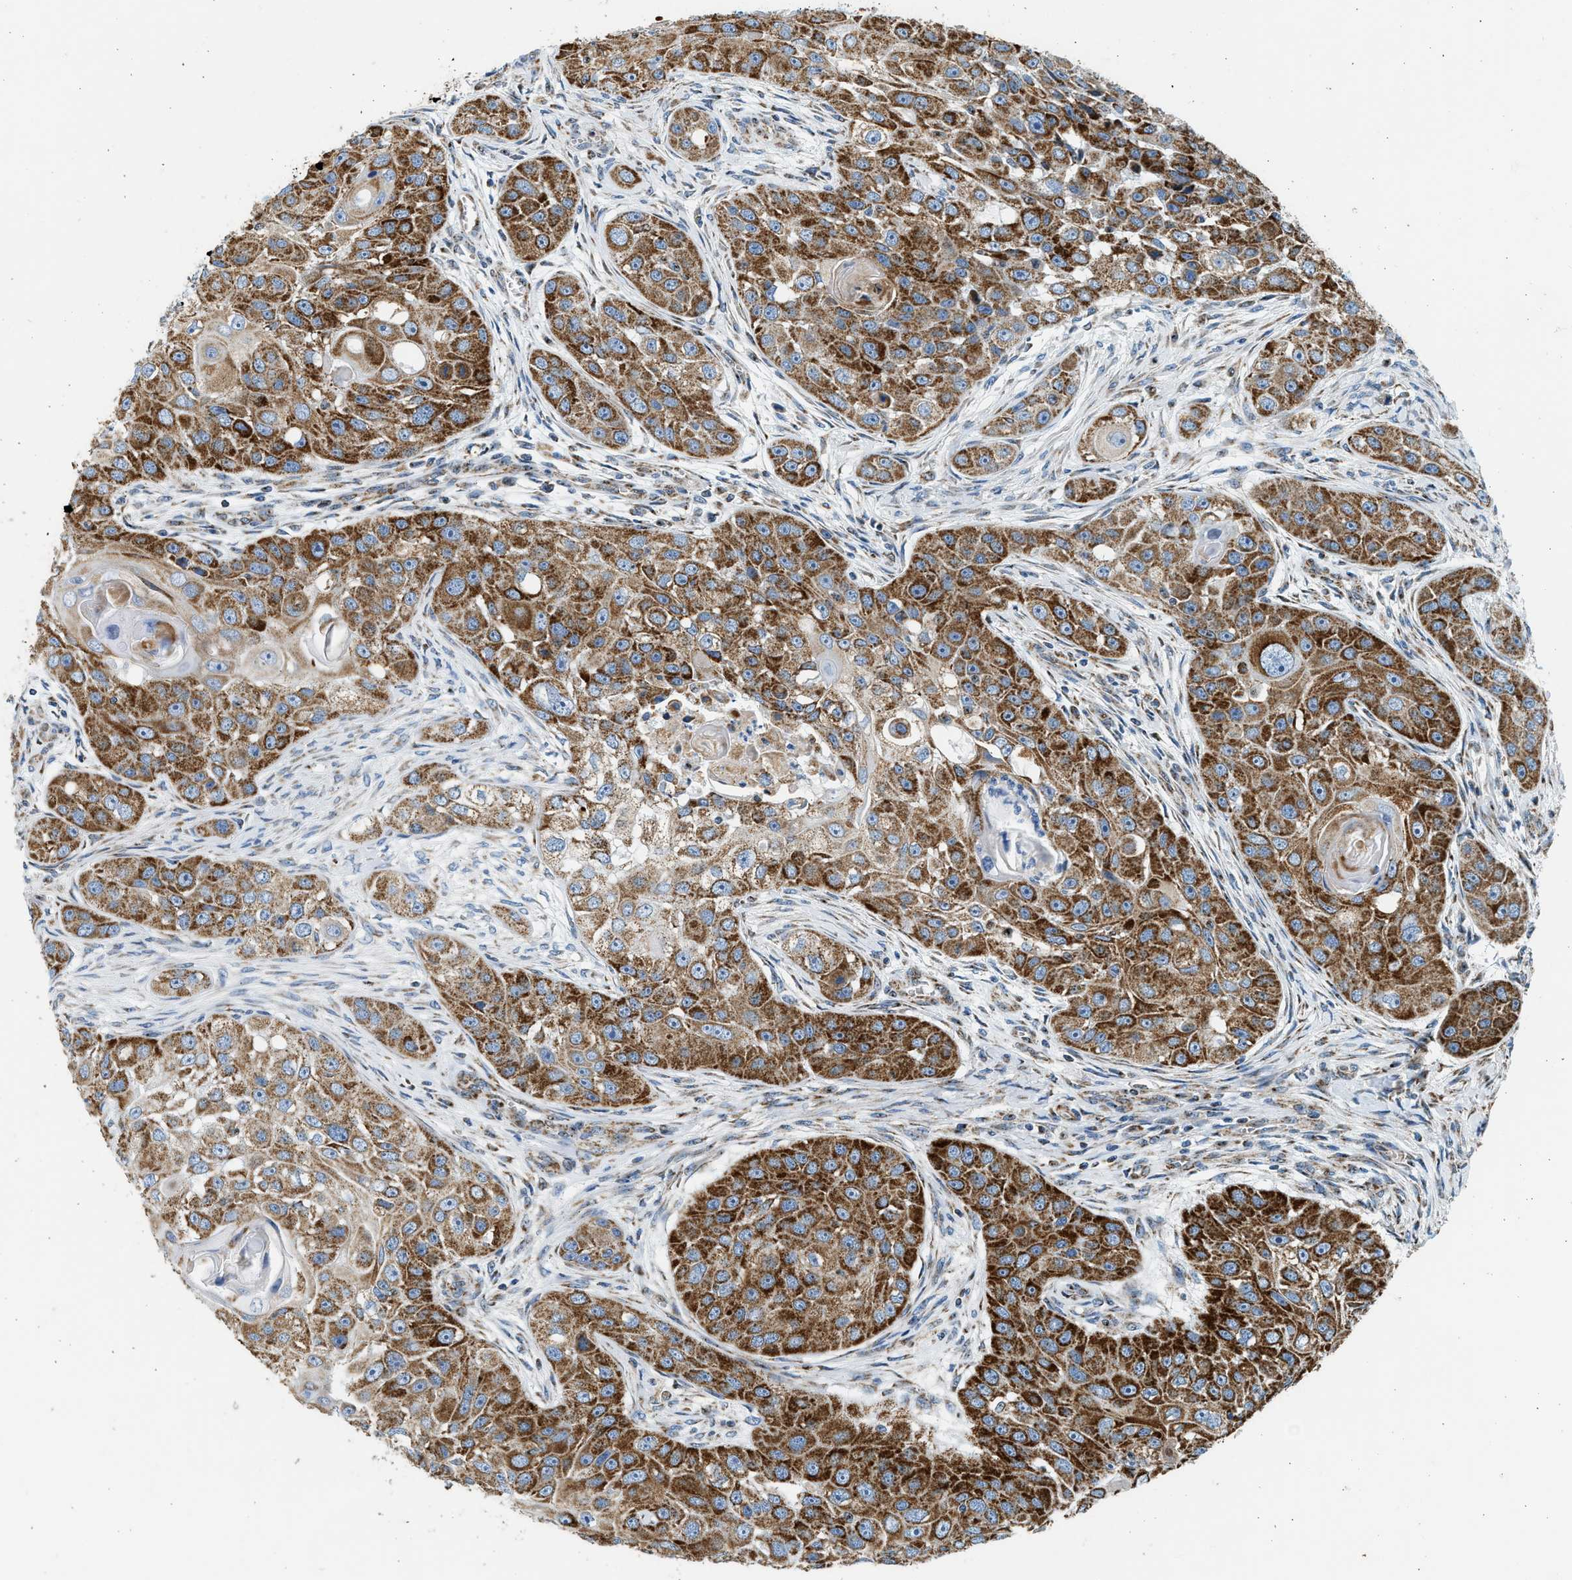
{"staining": {"intensity": "strong", "quantity": ">75%", "location": "cytoplasmic/membranous"}, "tissue": "head and neck cancer", "cell_type": "Tumor cells", "image_type": "cancer", "snomed": [{"axis": "morphology", "description": "Normal tissue, NOS"}, {"axis": "morphology", "description": "Squamous cell carcinoma, NOS"}, {"axis": "topography", "description": "Skeletal muscle"}, {"axis": "topography", "description": "Head-Neck"}], "caption": "Brown immunohistochemical staining in head and neck squamous cell carcinoma displays strong cytoplasmic/membranous expression in about >75% of tumor cells. (Stains: DAB (3,3'-diaminobenzidine) in brown, nuclei in blue, Microscopy: brightfield microscopy at high magnification).", "gene": "KCNMB3", "patient": {"sex": "male", "age": 51}}